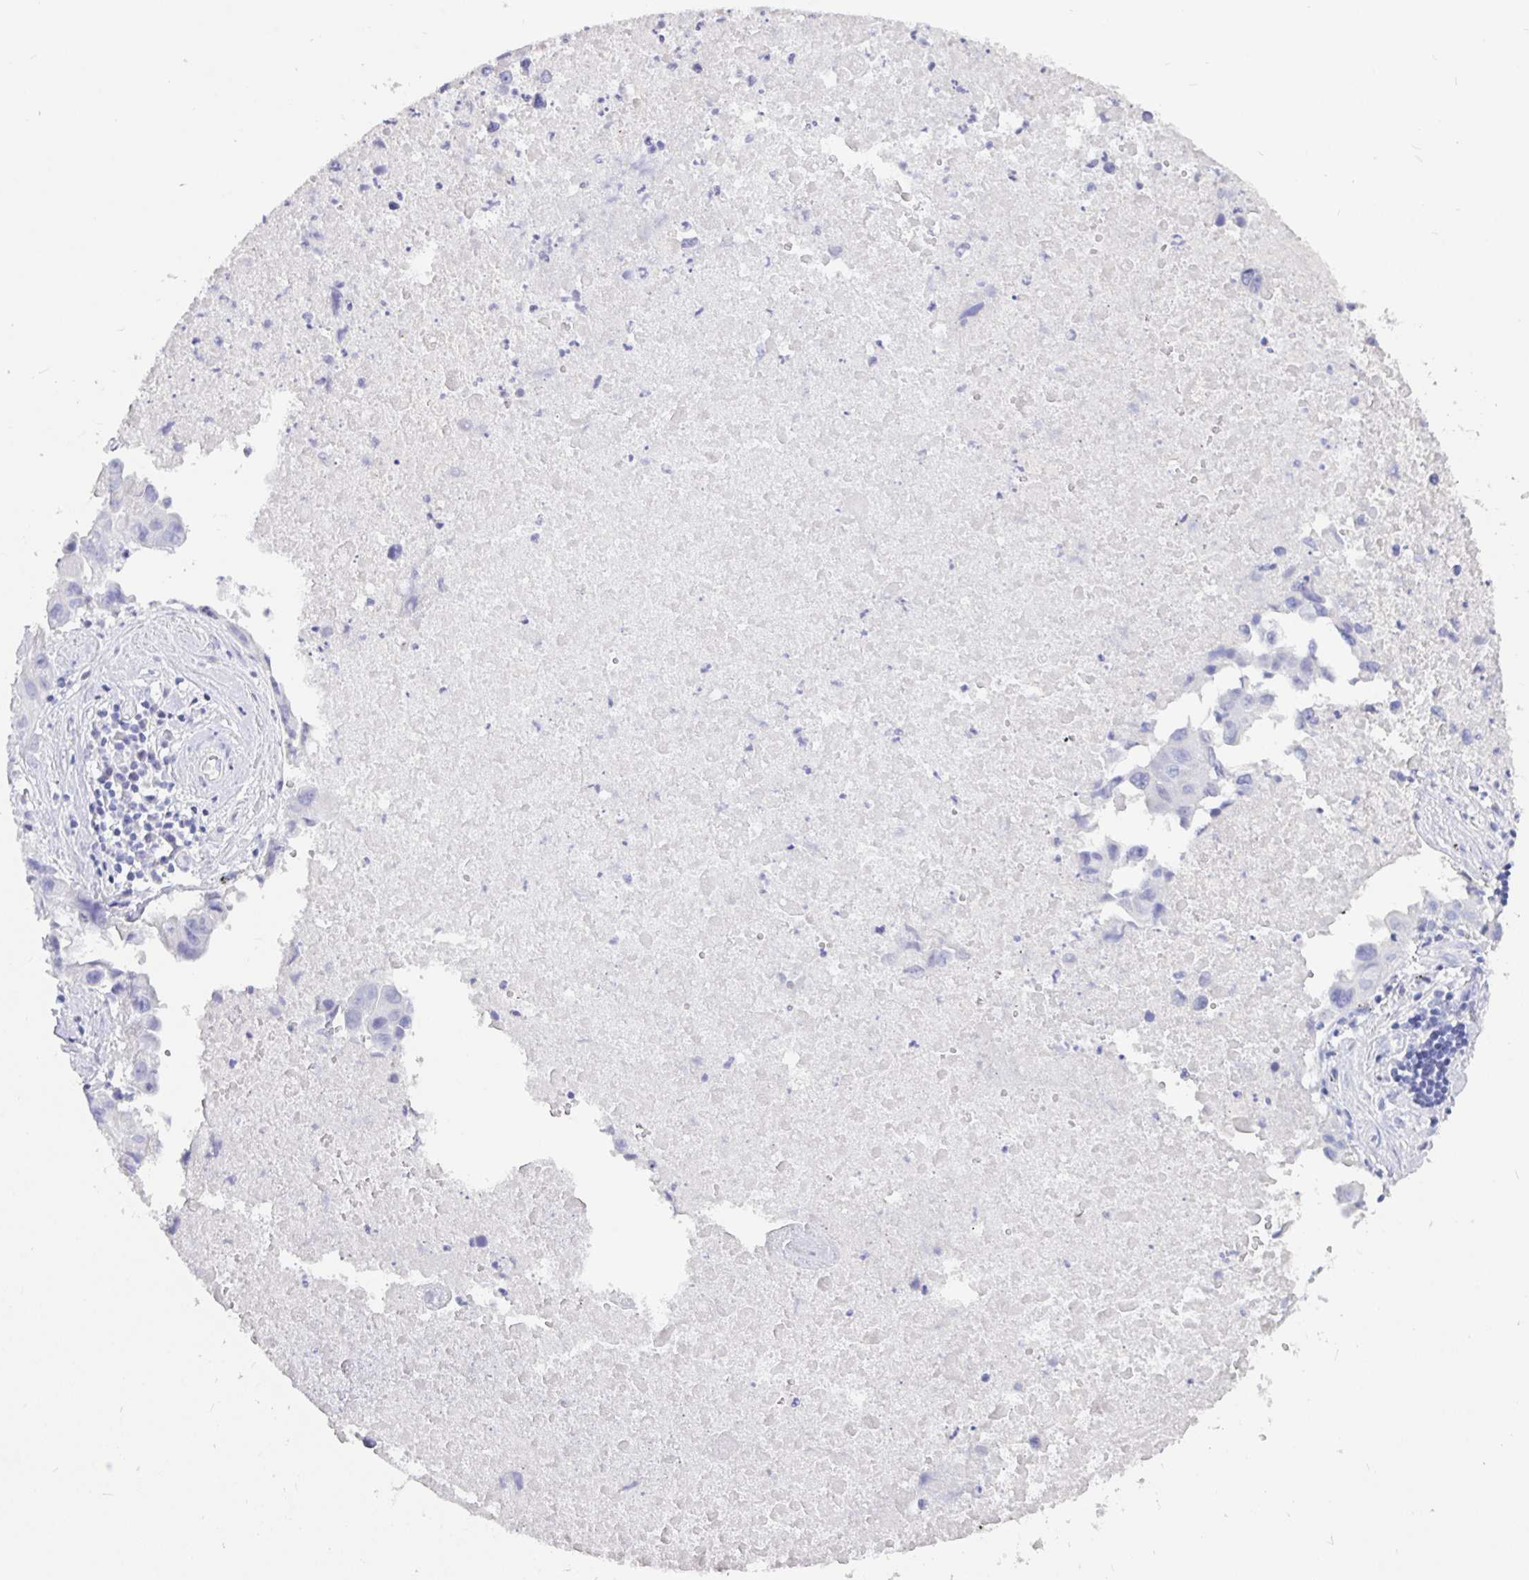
{"staining": {"intensity": "negative", "quantity": "none", "location": "none"}, "tissue": "lung cancer", "cell_type": "Tumor cells", "image_type": "cancer", "snomed": [{"axis": "morphology", "description": "Adenocarcinoma, NOS"}, {"axis": "topography", "description": "Lymph node"}, {"axis": "topography", "description": "Lung"}], "caption": "Micrograph shows no protein staining in tumor cells of lung adenocarcinoma tissue. (Brightfield microscopy of DAB IHC at high magnification).", "gene": "TPTE", "patient": {"sex": "male", "age": 64}}